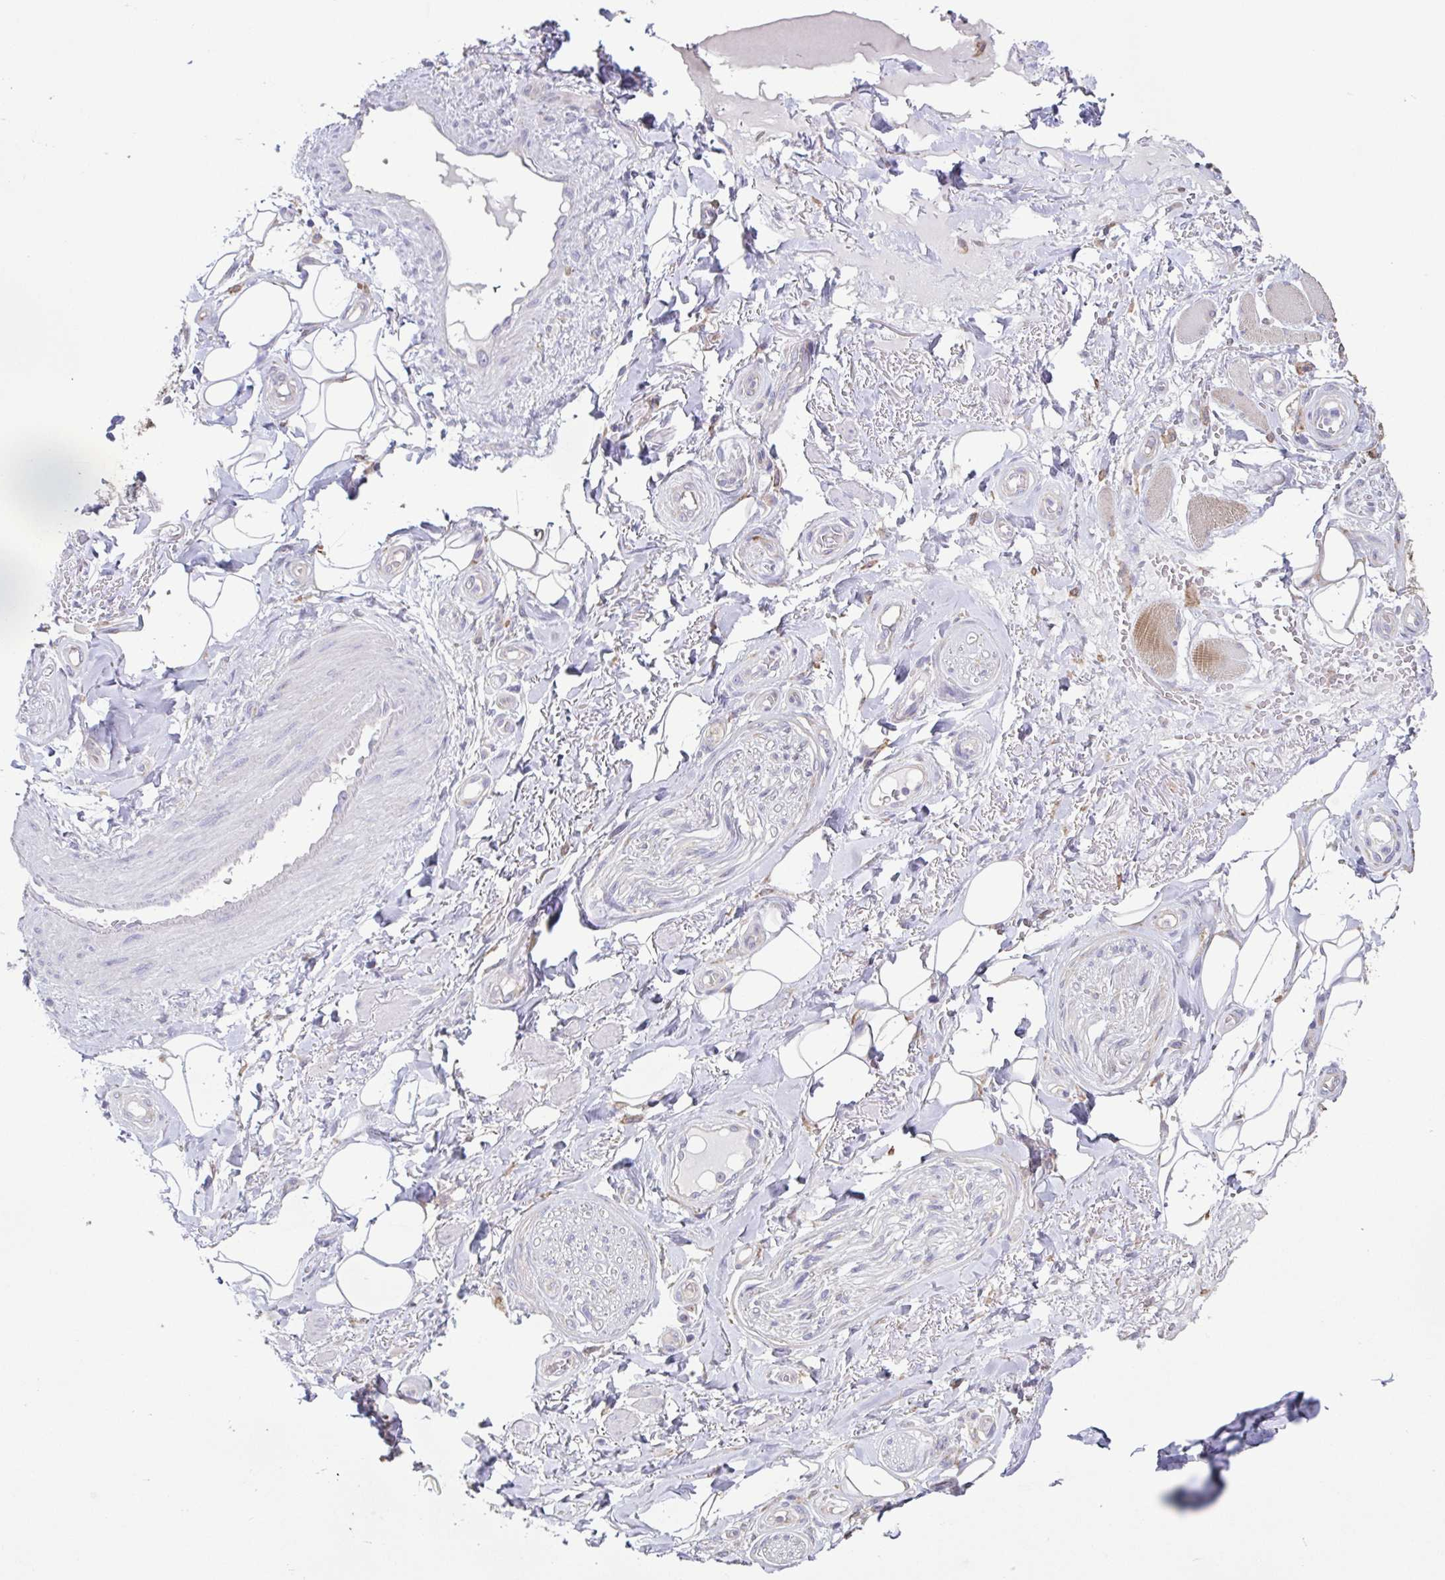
{"staining": {"intensity": "negative", "quantity": "none", "location": "none"}, "tissue": "adipose tissue", "cell_type": "Adipocytes", "image_type": "normal", "snomed": [{"axis": "morphology", "description": "Normal tissue, NOS"}, {"axis": "topography", "description": "Anal"}, {"axis": "topography", "description": "Peripheral nerve tissue"}], "caption": "IHC of benign human adipose tissue displays no positivity in adipocytes.", "gene": "UBE2Q1", "patient": {"sex": "male", "age": 53}}